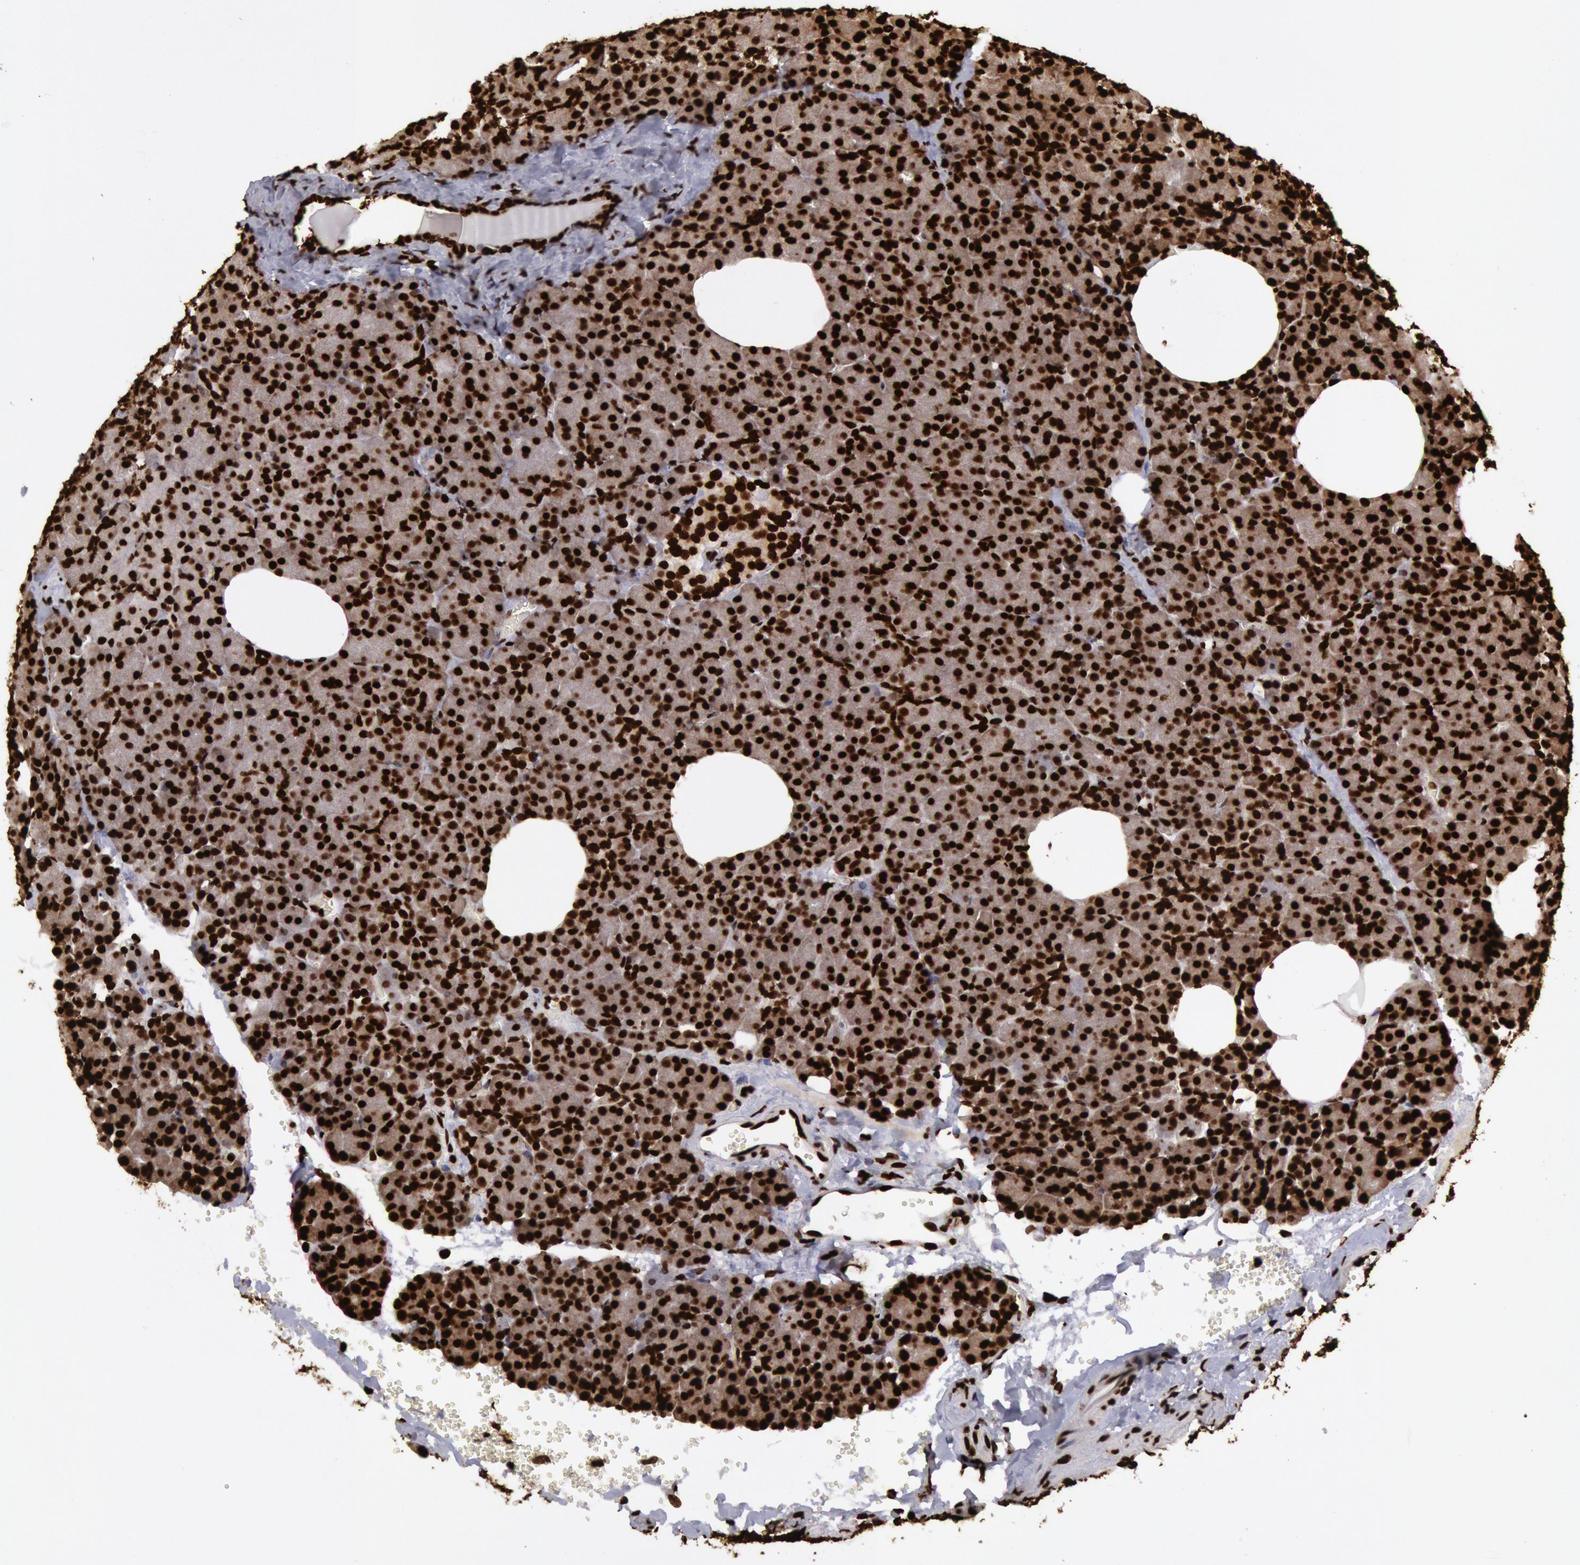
{"staining": {"intensity": "strong", "quantity": ">75%", "location": "nuclear"}, "tissue": "pancreas", "cell_type": "Exocrine glandular cells", "image_type": "normal", "snomed": [{"axis": "morphology", "description": "Normal tissue, NOS"}, {"axis": "topography", "description": "Pancreas"}], "caption": "A brown stain highlights strong nuclear staining of a protein in exocrine glandular cells of normal human pancreas.", "gene": "H3", "patient": {"sex": "female", "age": 35}}